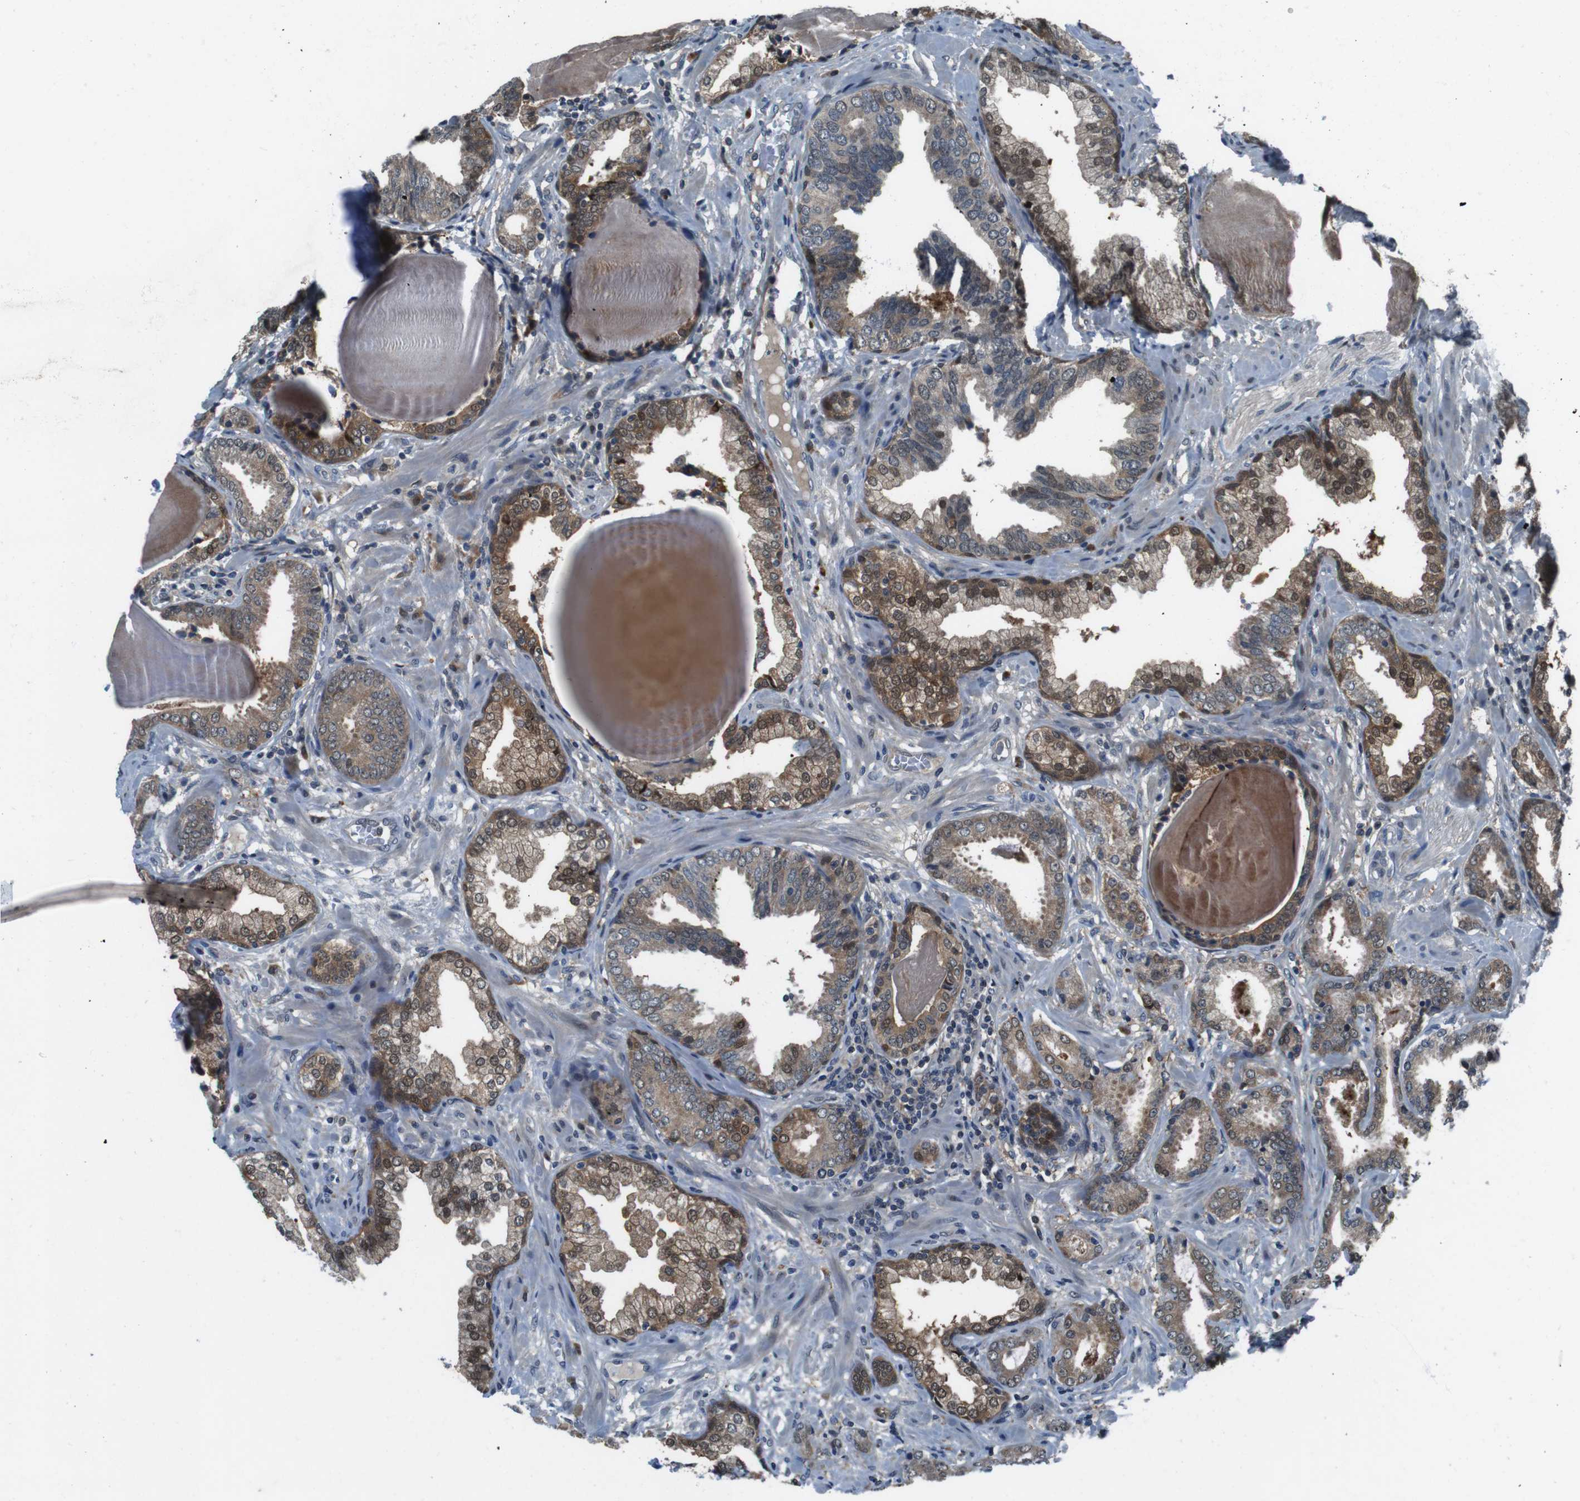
{"staining": {"intensity": "moderate", "quantity": ">75%", "location": "cytoplasmic/membranous,nuclear"}, "tissue": "prostate cancer", "cell_type": "Tumor cells", "image_type": "cancer", "snomed": [{"axis": "morphology", "description": "Adenocarcinoma, Low grade"}, {"axis": "topography", "description": "Prostate"}], "caption": "Prostate cancer (adenocarcinoma (low-grade)) stained with a brown dye demonstrates moderate cytoplasmic/membranous and nuclear positive positivity in about >75% of tumor cells.", "gene": "LRP5", "patient": {"sex": "male", "age": 53}}